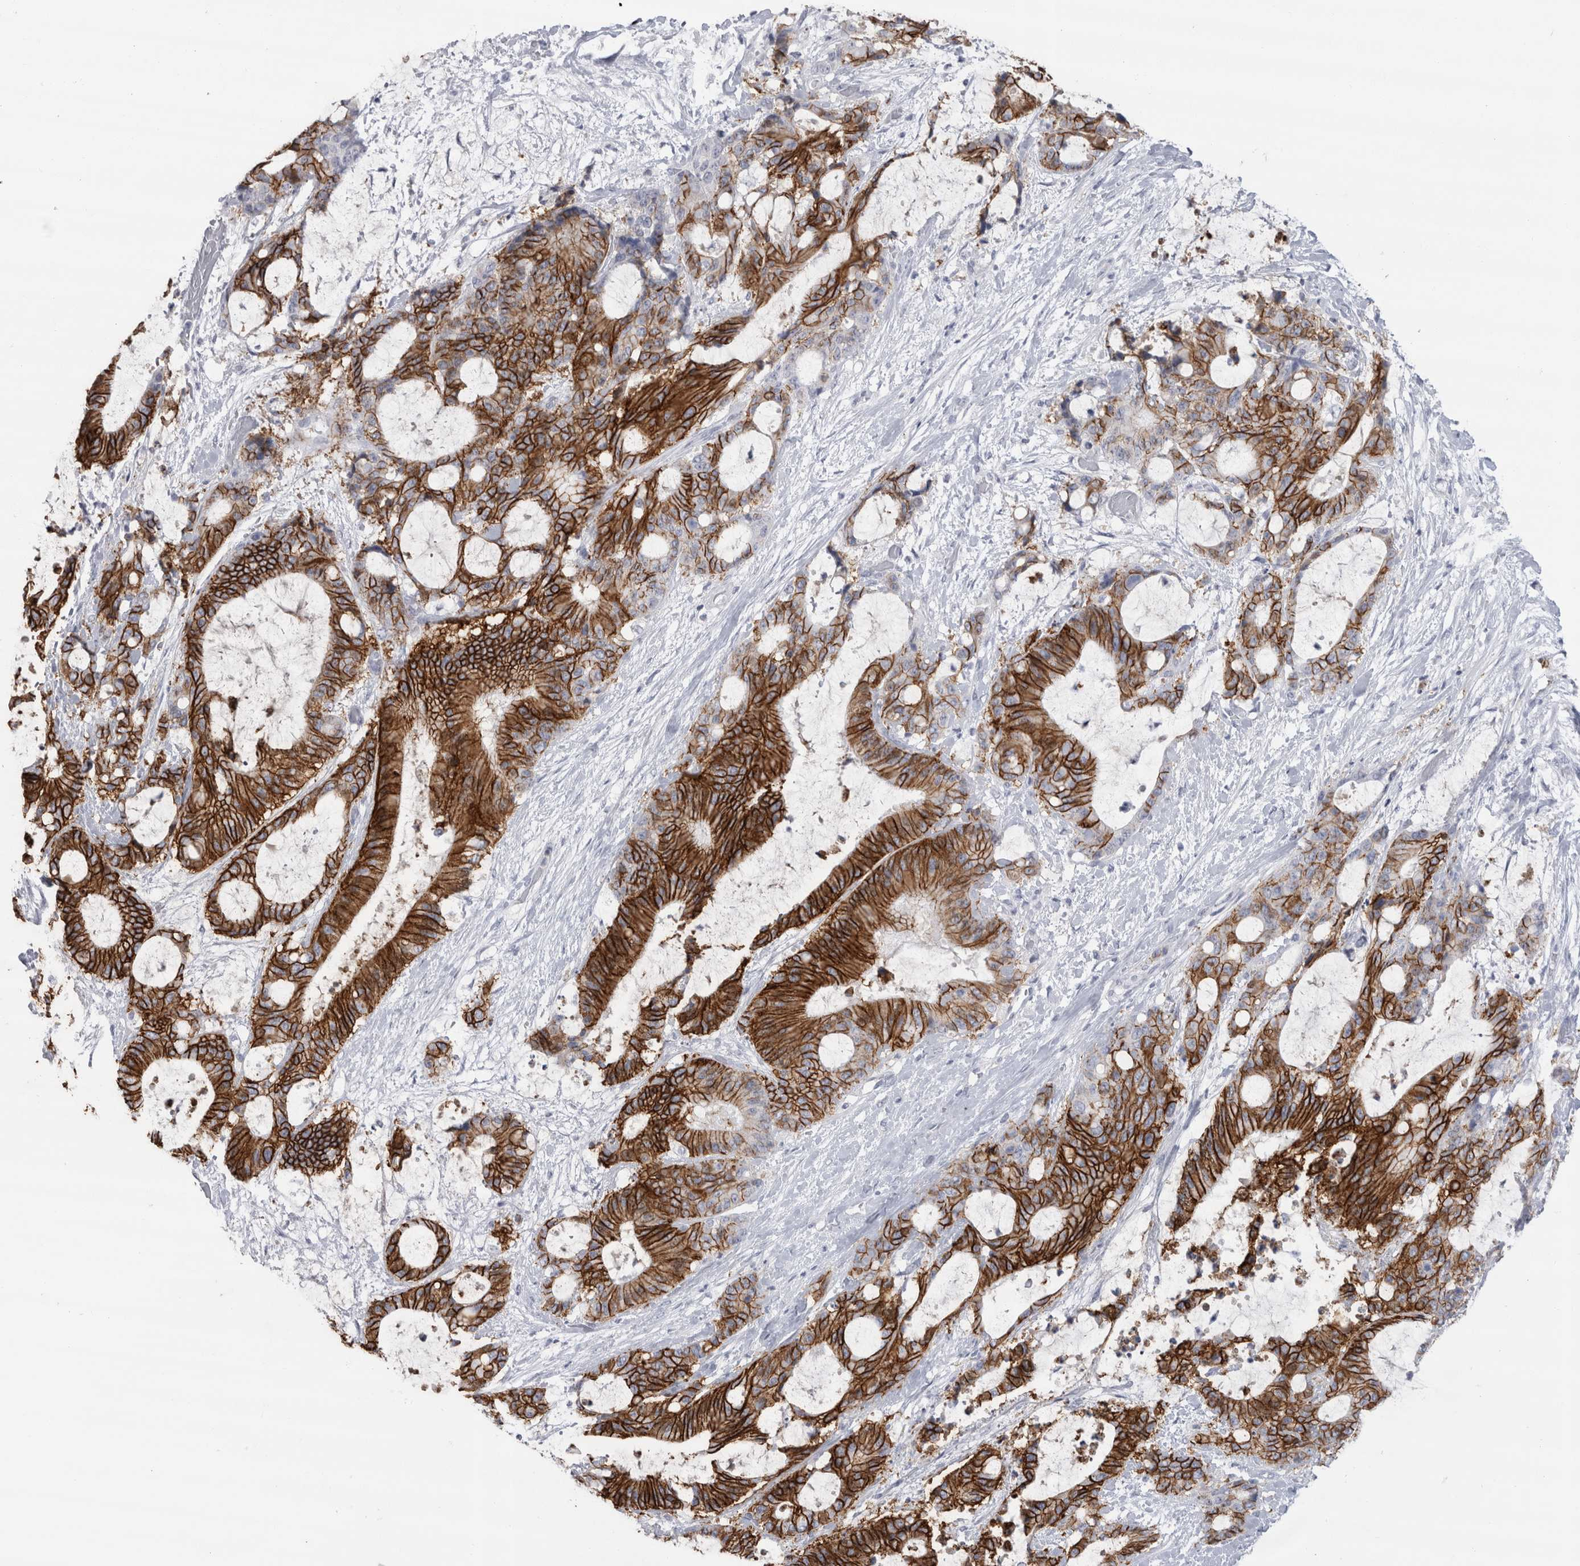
{"staining": {"intensity": "strong", "quantity": ">75%", "location": "cytoplasmic/membranous"}, "tissue": "liver cancer", "cell_type": "Tumor cells", "image_type": "cancer", "snomed": [{"axis": "morphology", "description": "Cholangiocarcinoma"}, {"axis": "topography", "description": "Liver"}], "caption": "The image displays staining of liver cancer, revealing strong cytoplasmic/membranous protein positivity (brown color) within tumor cells.", "gene": "CDH17", "patient": {"sex": "female", "age": 73}}